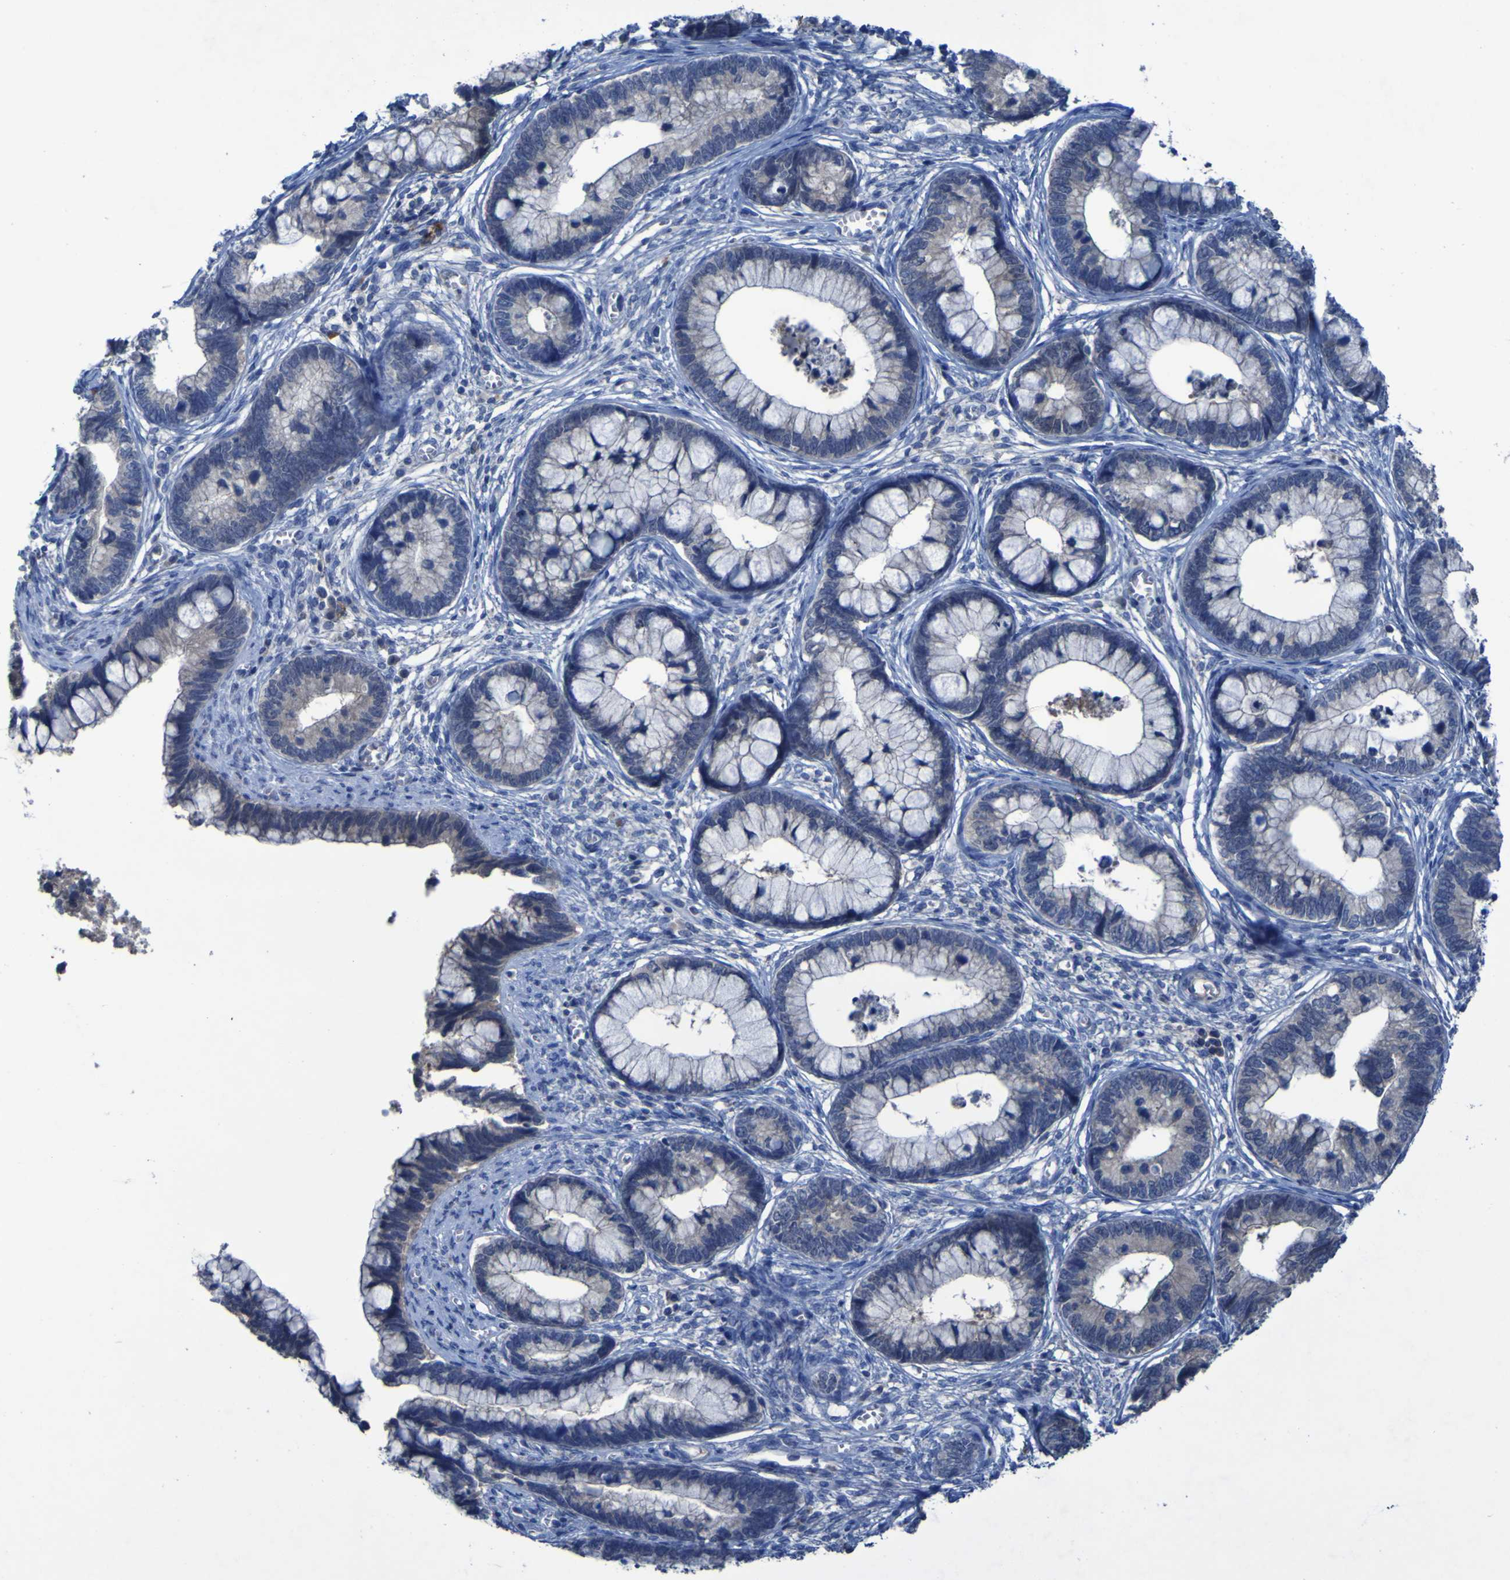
{"staining": {"intensity": "negative", "quantity": "none", "location": "none"}, "tissue": "cervical cancer", "cell_type": "Tumor cells", "image_type": "cancer", "snomed": [{"axis": "morphology", "description": "Adenocarcinoma, NOS"}, {"axis": "topography", "description": "Cervix"}], "caption": "Cervical cancer was stained to show a protein in brown. There is no significant expression in tumor cells. Nuclei are stained in blue.", "gene": "SGK2", "patient": {"sex": "female", "age": 44}}